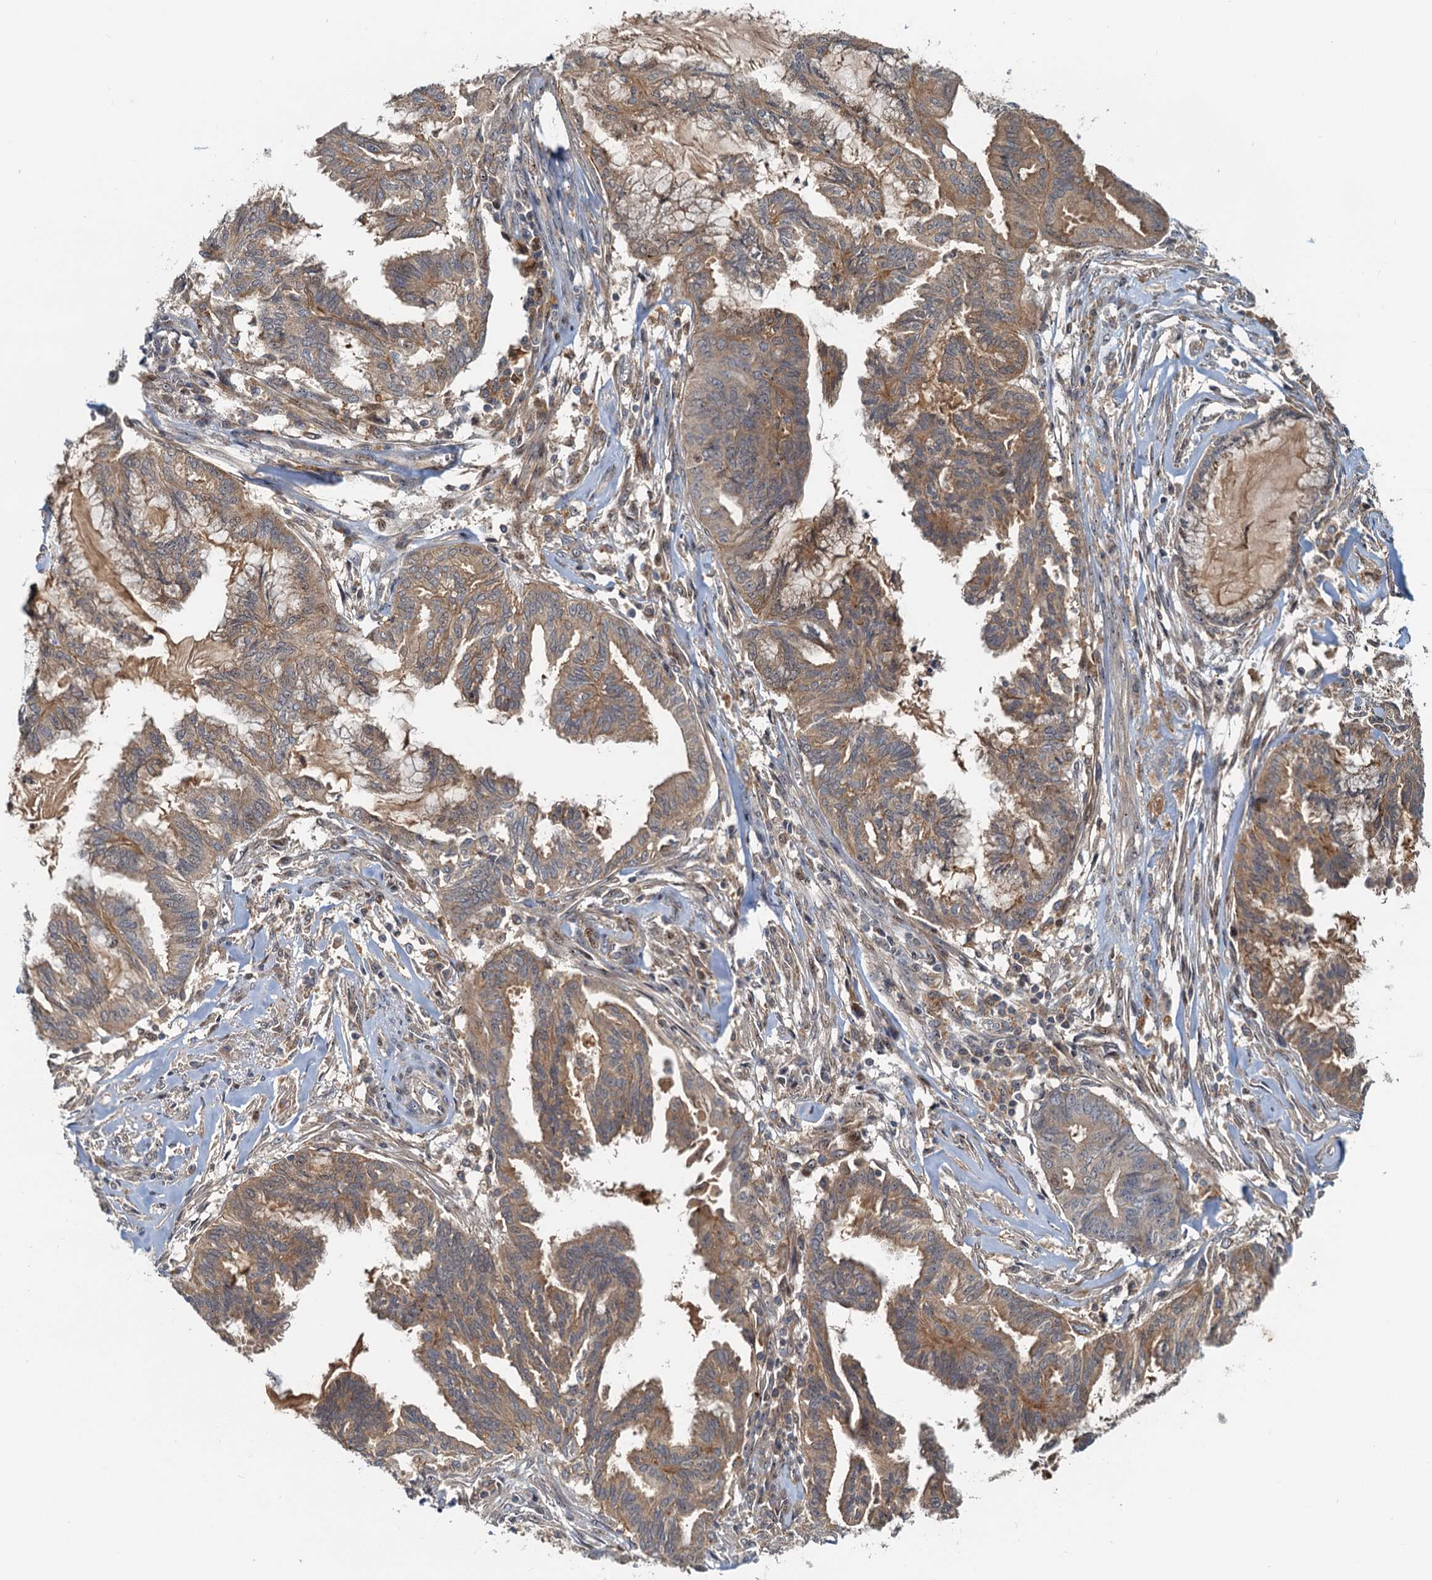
{"staining": {"intensity": "moderate", "quantity": ">75%", "location": "cytoplasmic/membranous"}, "tissue": "endometrial cancer", "cell_type": "Tumor cells", "image_type": "cancer", "snomed": [{"axis": "morphology", "description": "Adenocarcinoma, NOS"}, {"axis": "topography", "description": "Endometrium"}], "caption": "Immunohistochemistry of human endometrial cancer (adenocarcinoma) reveals medium levels of moderate cytoplasmic/membranous staining in about >75% of tumor cells.", "gene": "TOLLIP", "patient": {"sex": "female", "age": 86}}